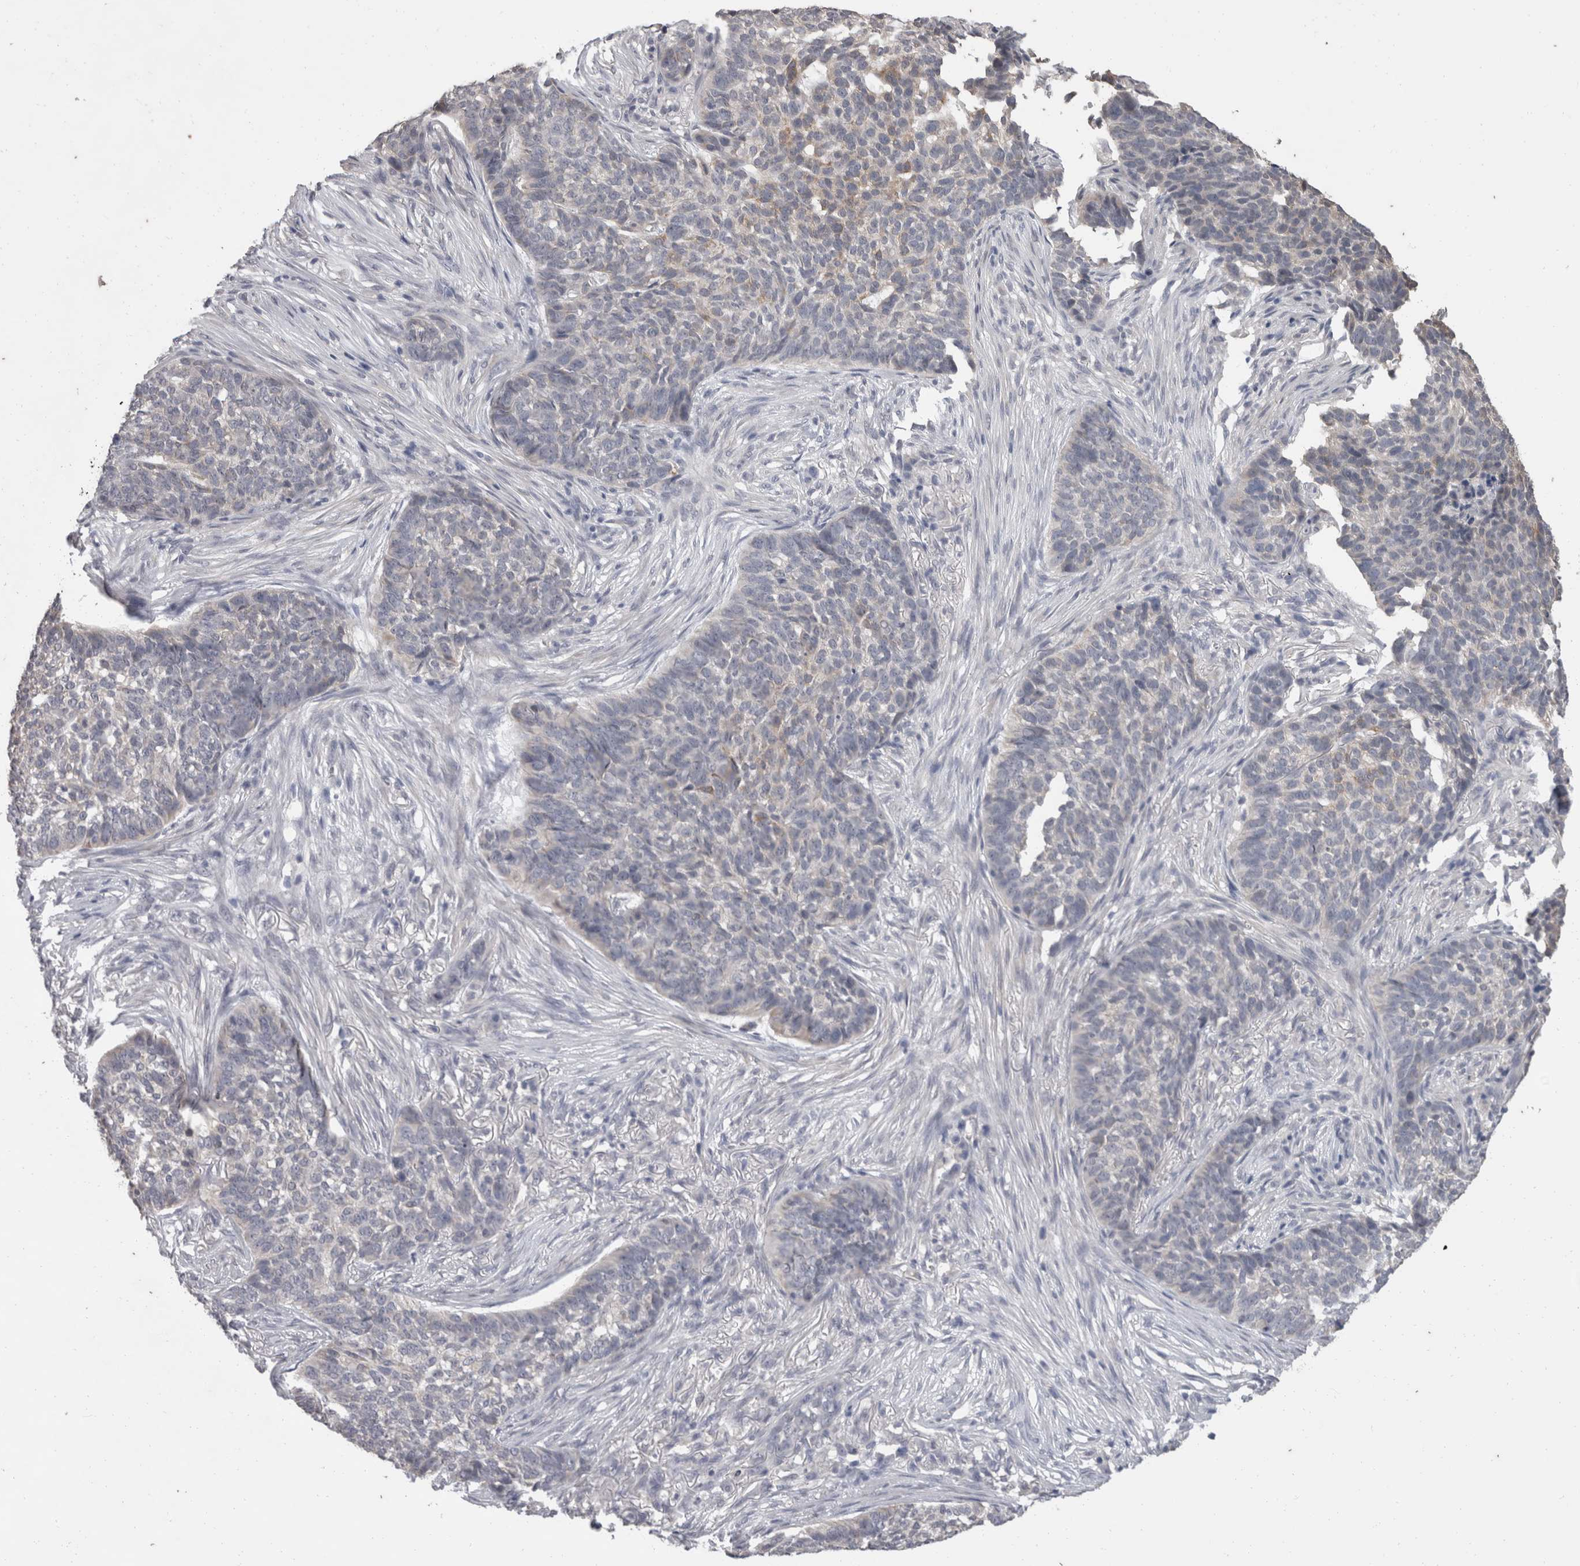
{"staining": {"intensity": "negative", "quantity": "none", "location": "none"}, "tissue": "skin cancer", "cell_type": "Tumor cells", "image_type": "cancer", "snomed": [{"axis": "morphology", "description": "Basal cell carcinoma"}, {"axis": "topography", "description": "Skin"}], "caption": "Human basal cell carcinoma (skin) stained for a protein using IHC reveals no staining in tumor cells.", "gene": "FHOD3", "patient": {"sex": "male", "age": 85}}